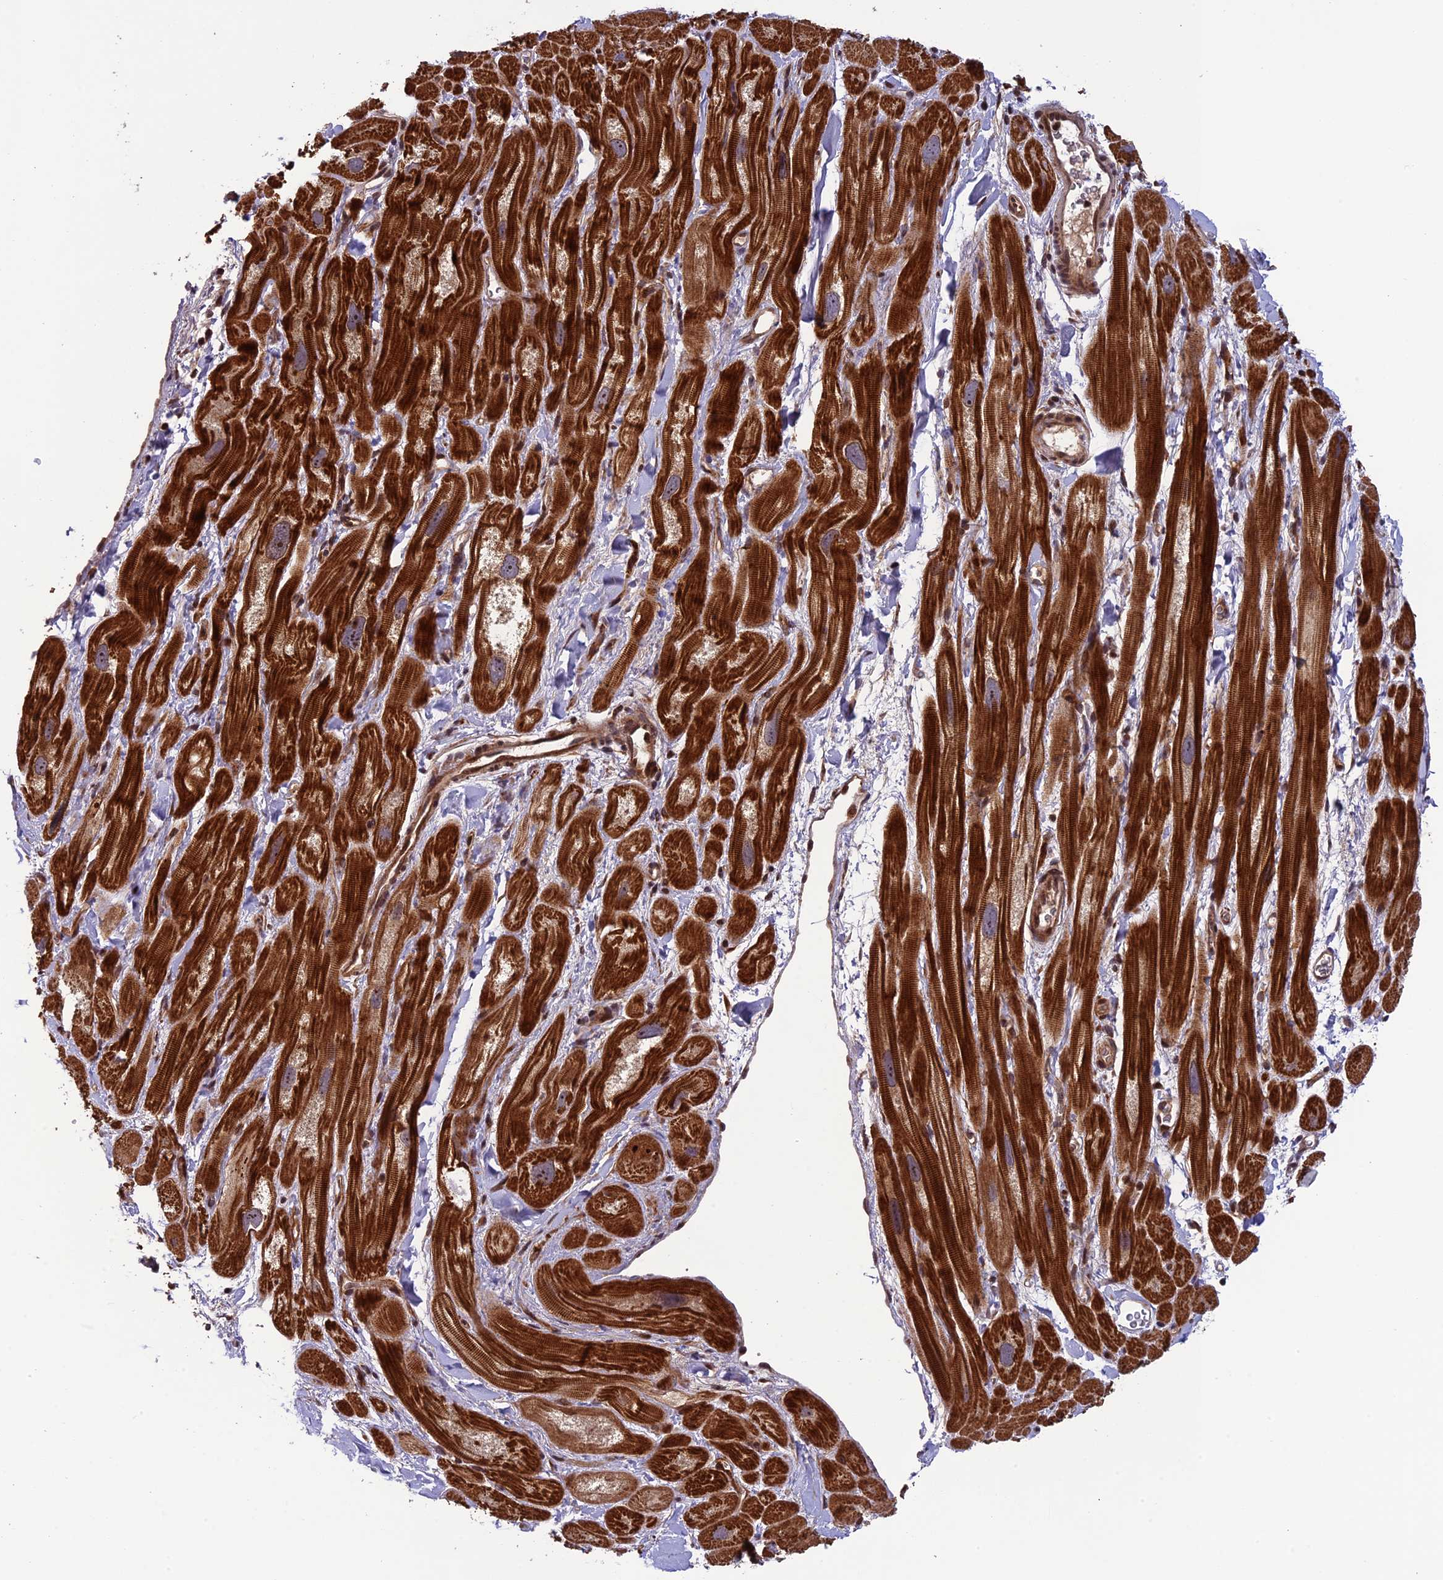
{"staining": {"intensity": "strong", "quantity": "25%-75%", "location": "cytoplasmic/membranous"}, "tissue": "heart muscle", "cell_type": "Cardiomyocytes", "image_type": "normal", "snomed": [{"axis": "morphology", "description": "Normal tissue, NOS"}, {"axis": "topography", "description": "Heart"}], "caption": "Protein staining of normal heart muscle reveals strong cytoplasmic/membranous staining in approximately 25%-75% of cardiomyocytes.", "gene": "SMIM7", "patient": {"sex": "male", "age": 49}}